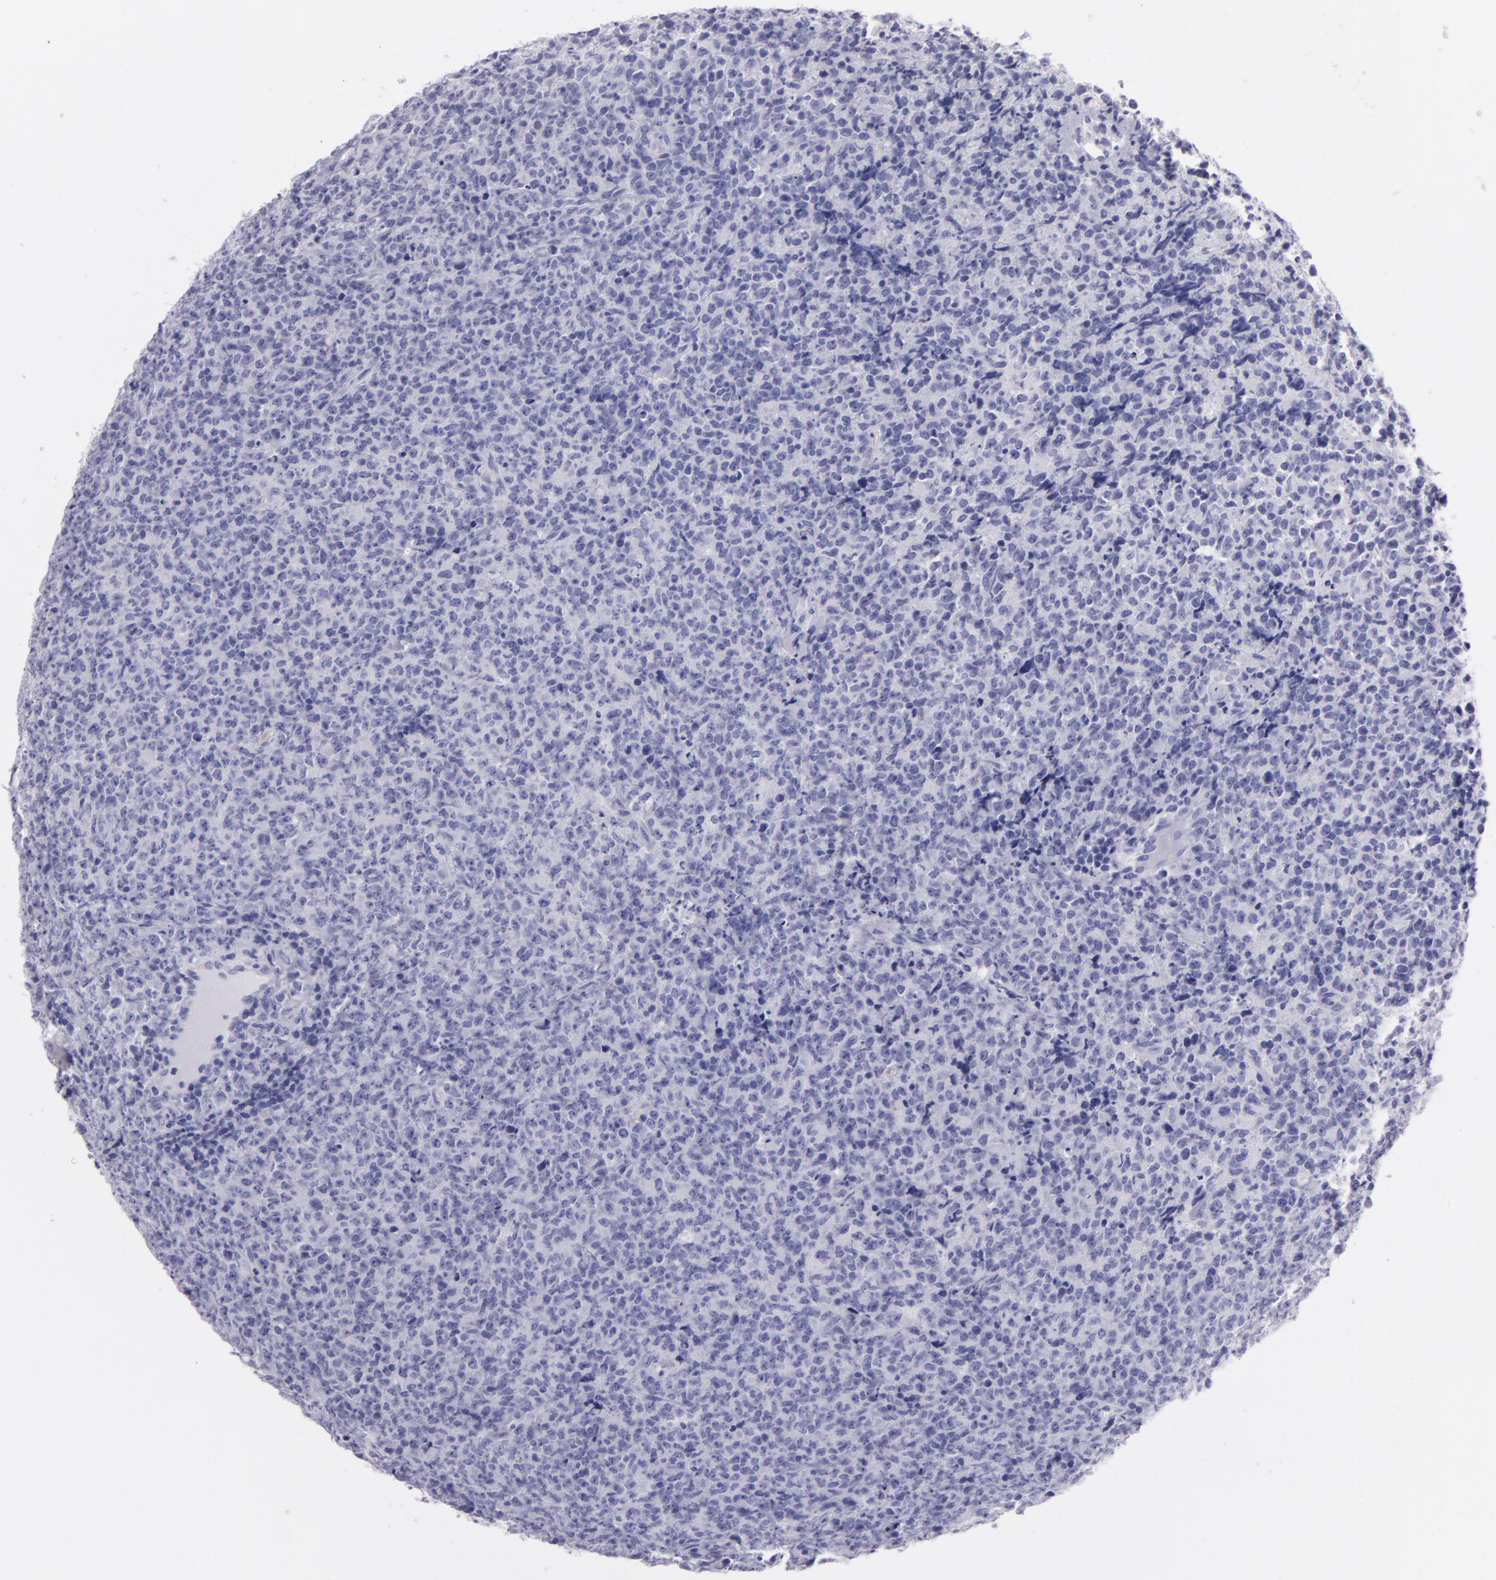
{"staining": {"intensity": "negative", "quantity": "none", "location": "none"}, "tissue": "lymphoma", "cell_type": "Tumor cells", "image_type": "cancer", "snomed": [{"axis": "morphology", "description": "Malignant lymphoma, non-Hodgkin's type, High grade"}, {"axis": "topography", "description": "Tonsil"}], "caption": "This micrograph is of high-grade malignant lymphoma, non-Hodgkin's type stained with immunohistochemistry to label a protein in brown with the nuclei are counter-stained blue. There is no expression in tumor cells. (Stains: DAB (3,3'-diaminobenzidine) IHC with hematoxylin counter stain, Microscopy: brightfield microscopy at high magnification).", "gene": "MUC5AC", "patient": {"sex": "female", "age": 36}}